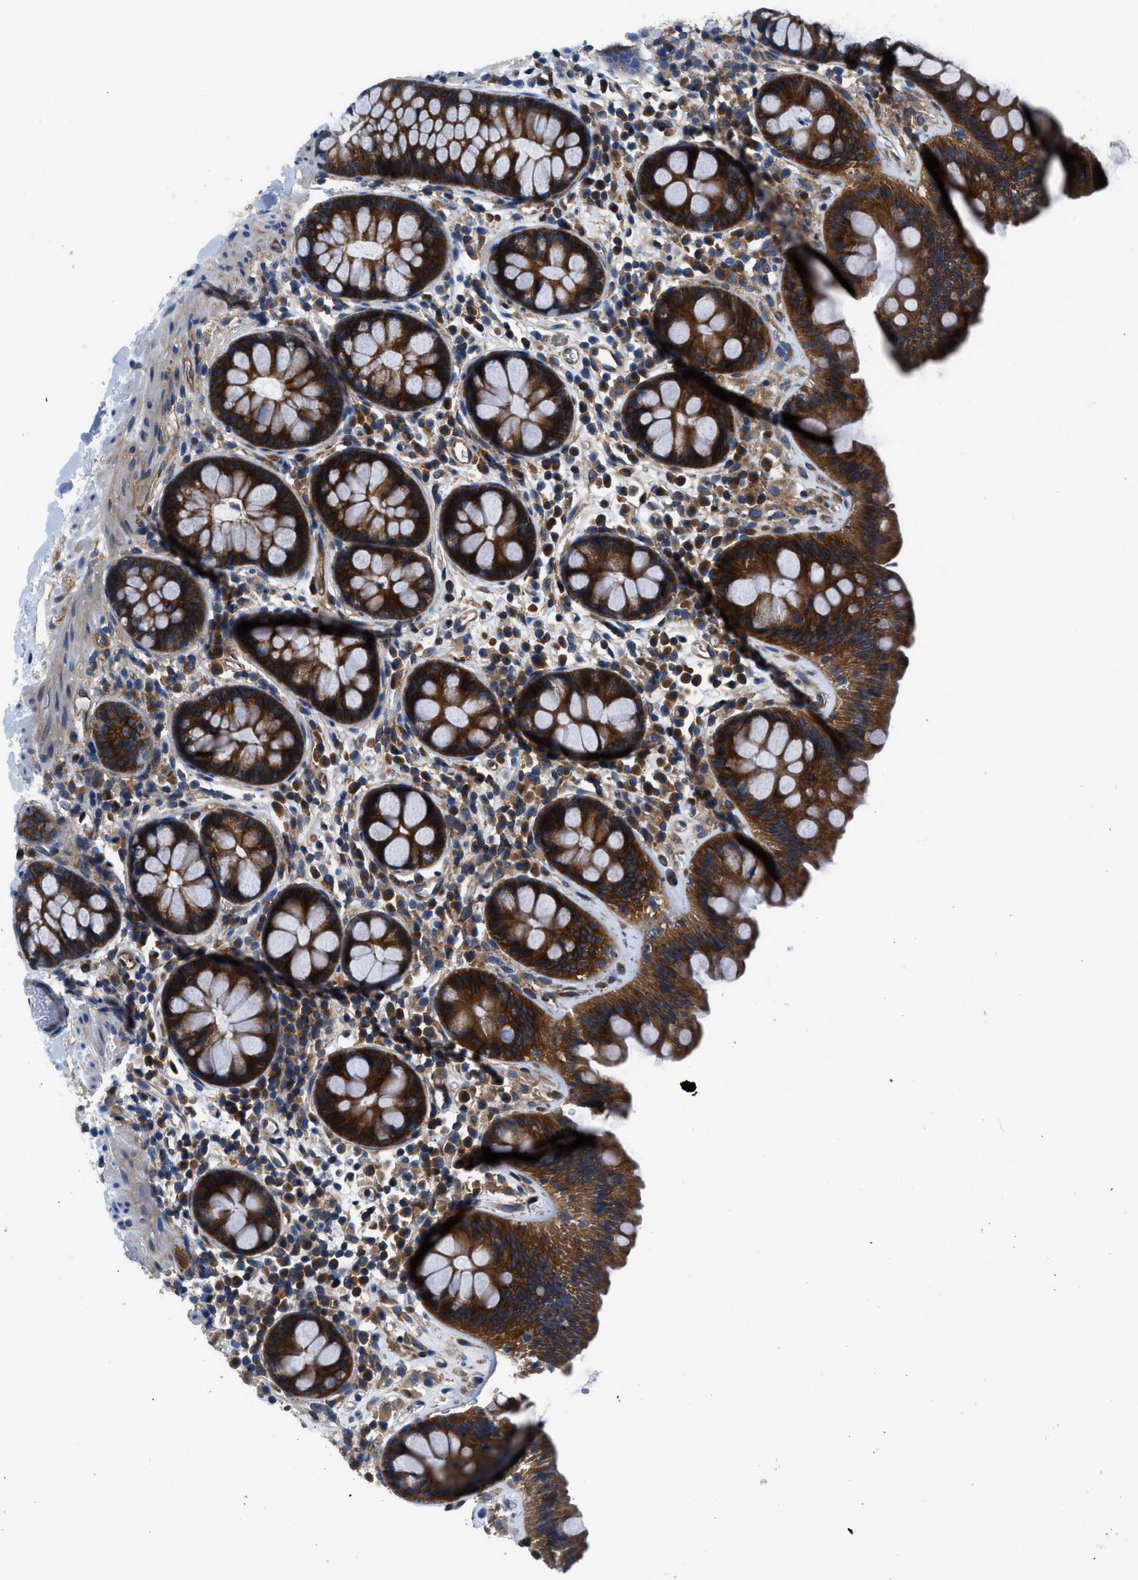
{"staining": {"intensity": "weak", "quantity": ">75%", "location": "cytoplasmic/membranous"}, "tissue": "colon", "cell_type": "Endothelial cells", "image_type": "normal", "snomed": [{"axis": "morphology", "description": "Normal tissue, NOS"}, {"axis": "topography", "description": "Colon"}], "caption": "Immunohistochemical staining of unremarkable colon shows >75% levels of weak cytoplasmic/membranous protein staining in about >75% of endothelial cells.", "gene": "TRIP4", "patient": {"sex": "female", "age": 80}}